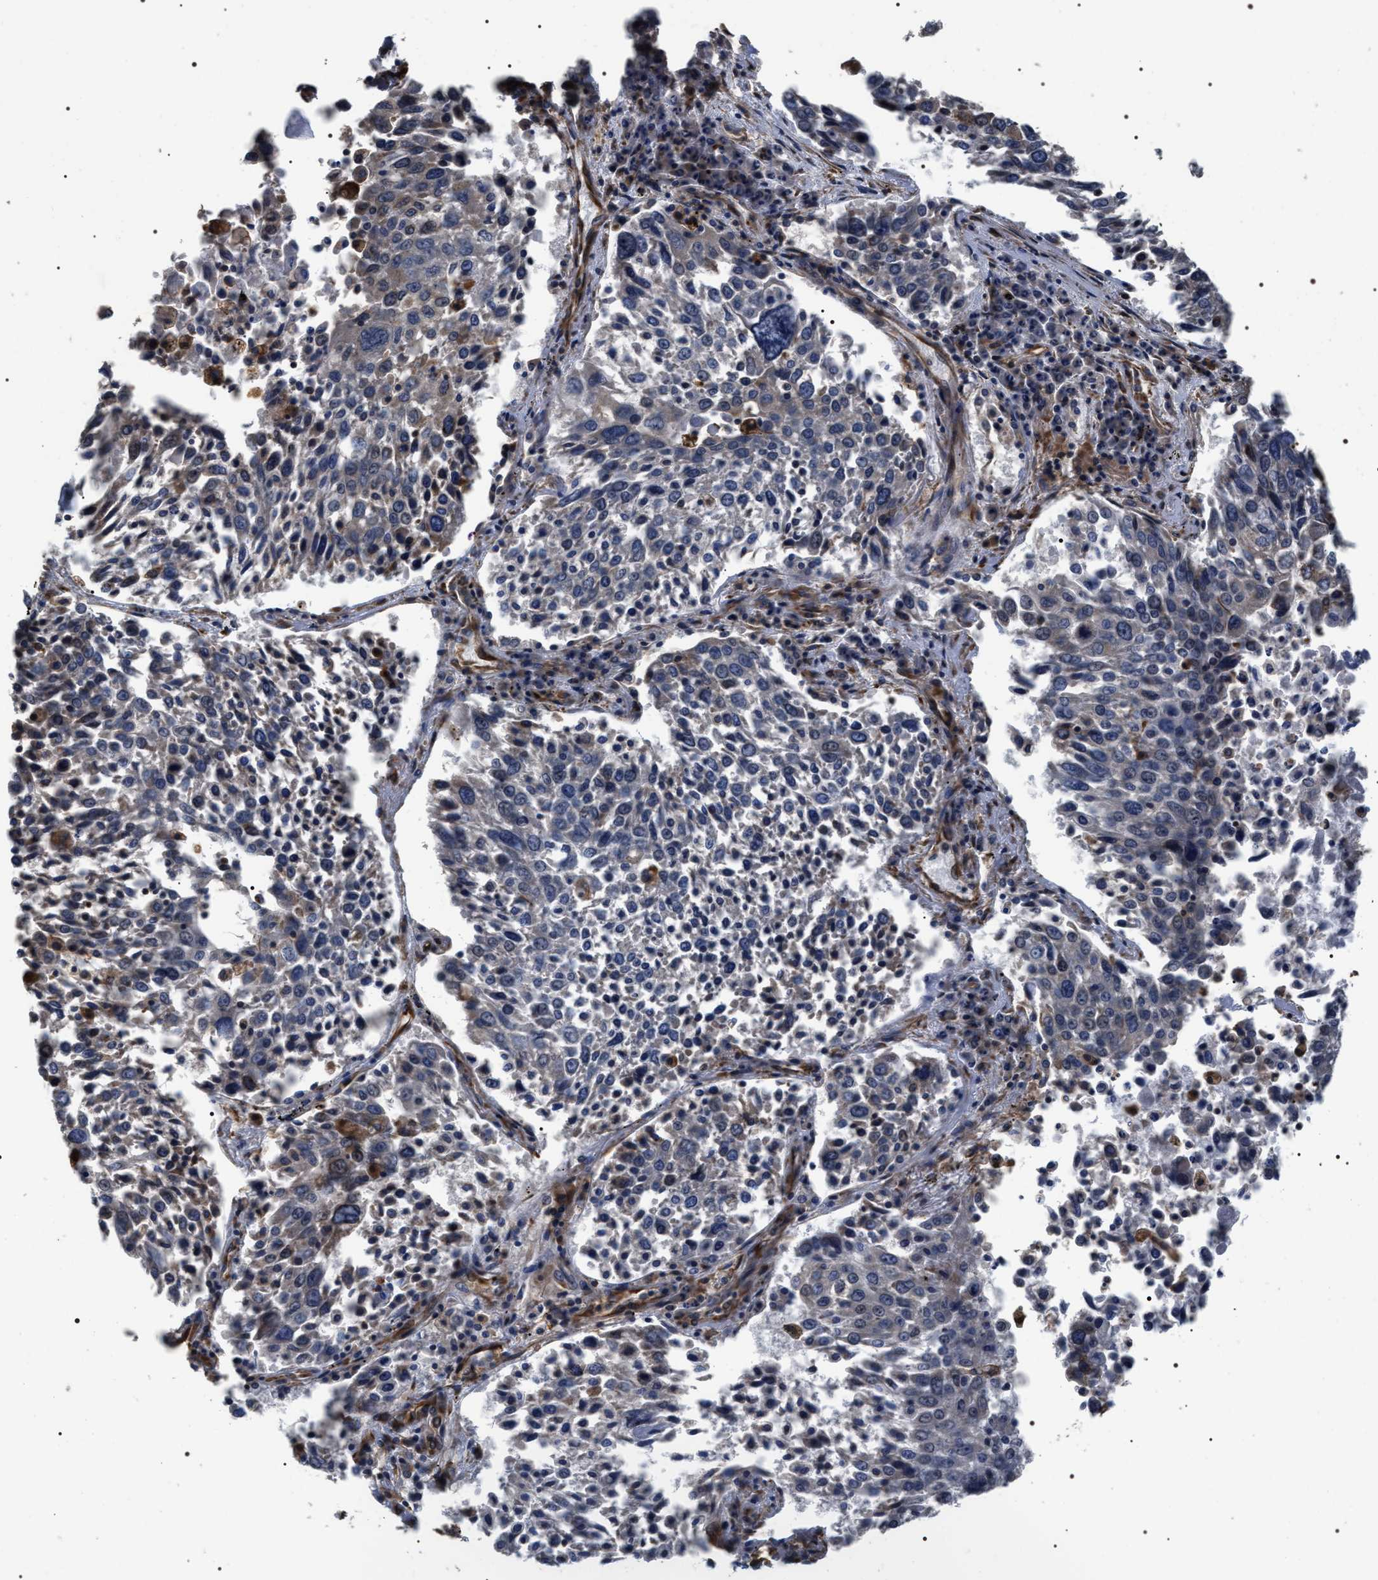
{"staining": {"intensity": "weak", "quantity": "<25%", "location": "cytoplasmic/membranous"}, "tissue": "lung cancer", "cell_type": "Tumor cells", "image_type": "cancer", "snomed": [{"axis": "morphology", "description": "Squamous cell carcinoma, NOS"}, {"axis": "topography", "description": "Lung"}], "caption": "Immunohistochemistry (IHC) histopathology image of neoplastic tissue: lung cancer (squamous cell carcinoma) stained with DAB displays no significant protein staining in tumor cells. The staining was performed using DAB to visualize the protein expression in brown, while the nuclei were stained in blue with hematoxylin (Magnification: 20x).", "gene": "TSPAN33", "patient": {"sex": "male", "age": 65}}